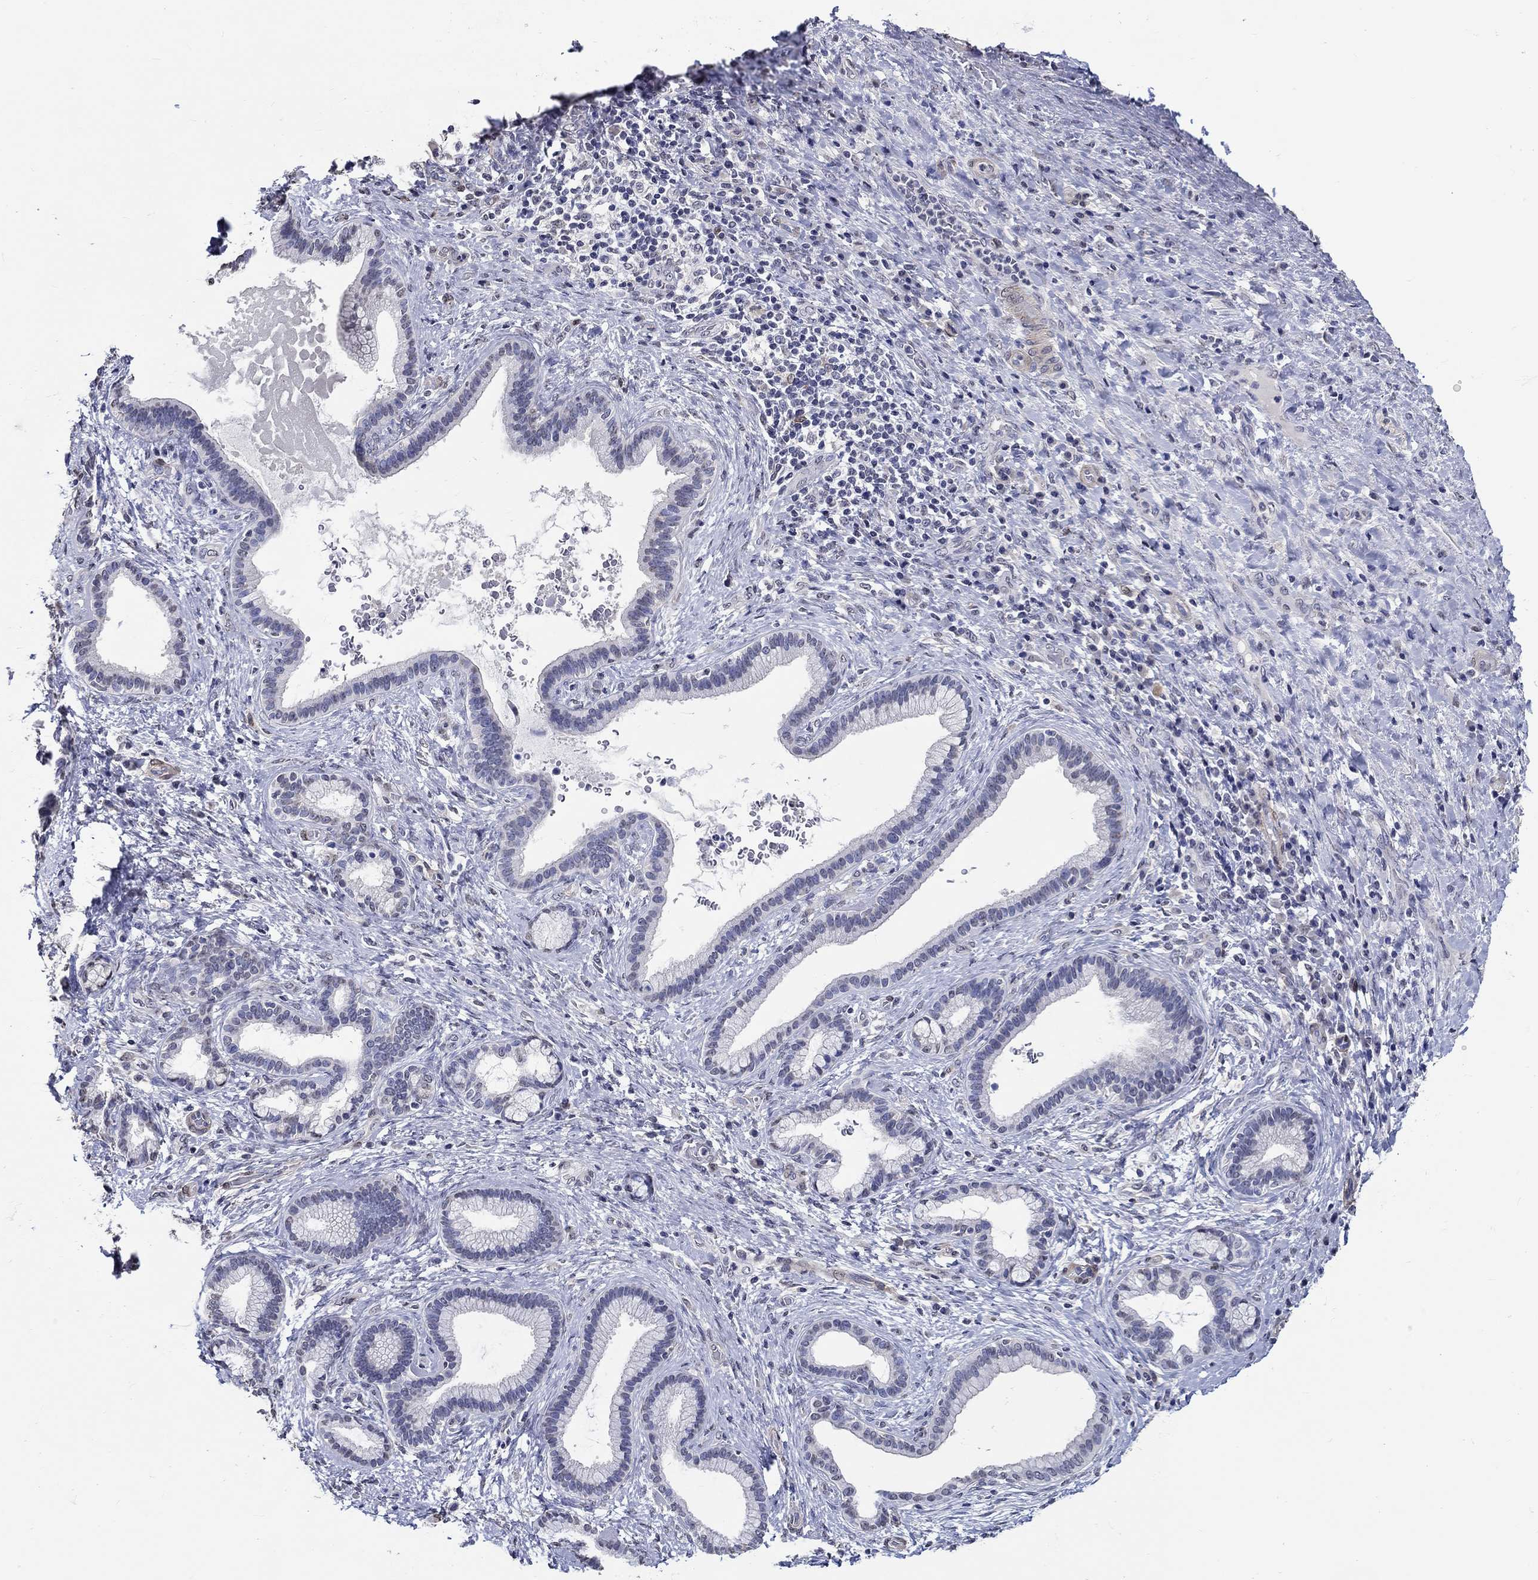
{"staining": {"intensity": "negative", "quantity": "none", "location": "none"}, "tissue": "liver cancer", "cell_type": "Tumor cells", "image_type": "cancer", "snomed": [{"axis": "morphology", "description": "Cholangiocarcinoma"}, {"axis": "topography", "description": "Liver"}], "caption": "A micrograph of human liver cancer is negative for staining in tumor cells. (DAB immunohistochemistry with hematoxylin counter stain).", "gene": "PDE1B", "patient": {"sex": "female", "age": 73}}